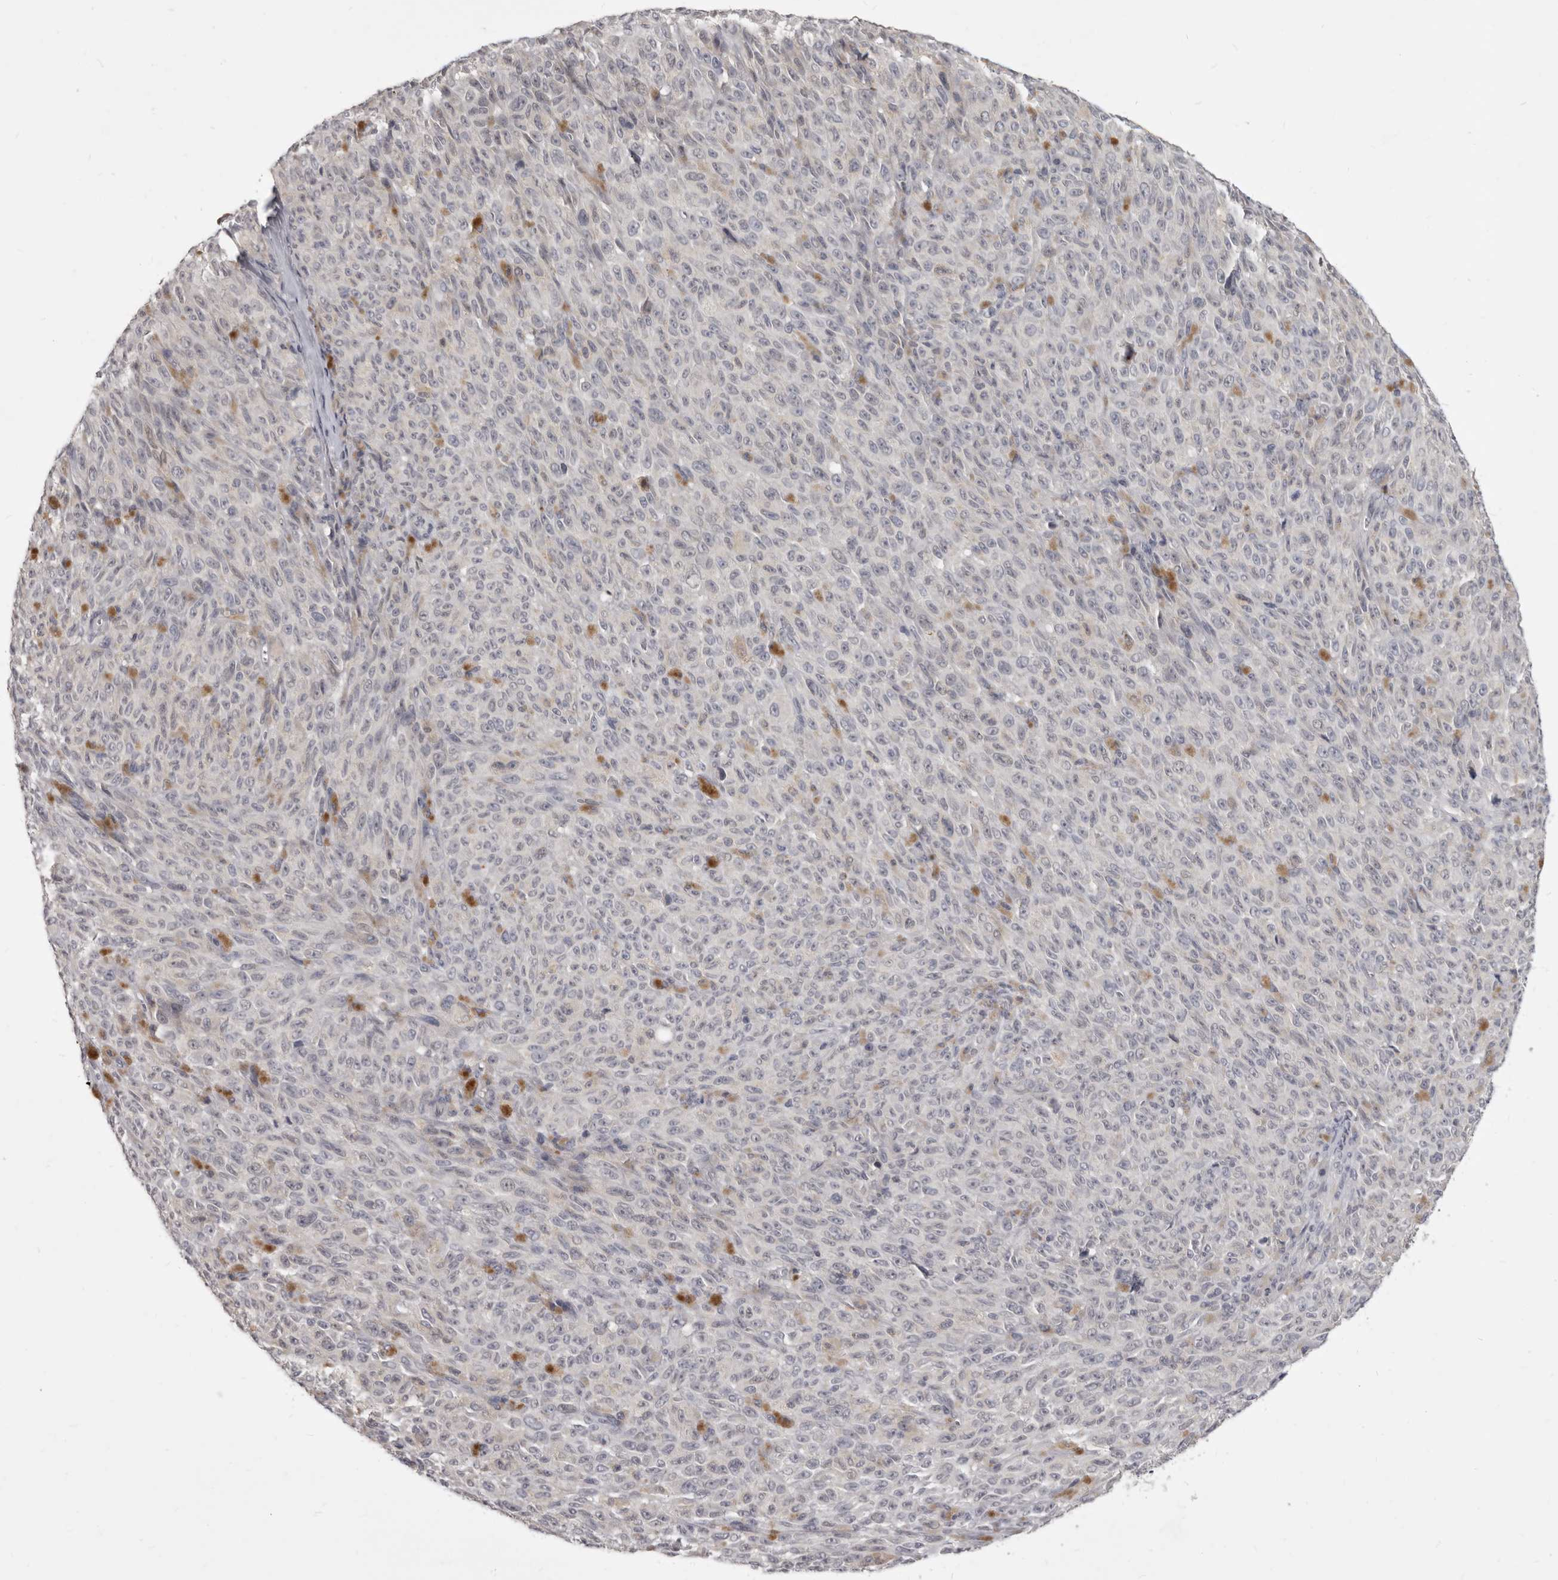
{"staining": {"intensity": "negative", "quantity": "none", "location": "none"}, "tissue": "melanoma", "cell_type": "Tumor cells", "image_type": "cancer", "snomed": [{"axis": "morphology", "description": "Malignant melanoma, NOS"}, {"axis": "topography", "description": "Skin"}], "caption": "High power microscopy histopathology image of an IHC micrograph of malignant melanoma, revealing no significant expression in tumor cells. (DAB IHC, high magnification).", "gene": "SULT1E1", "patient": {"sex": "female", "age": 82}}